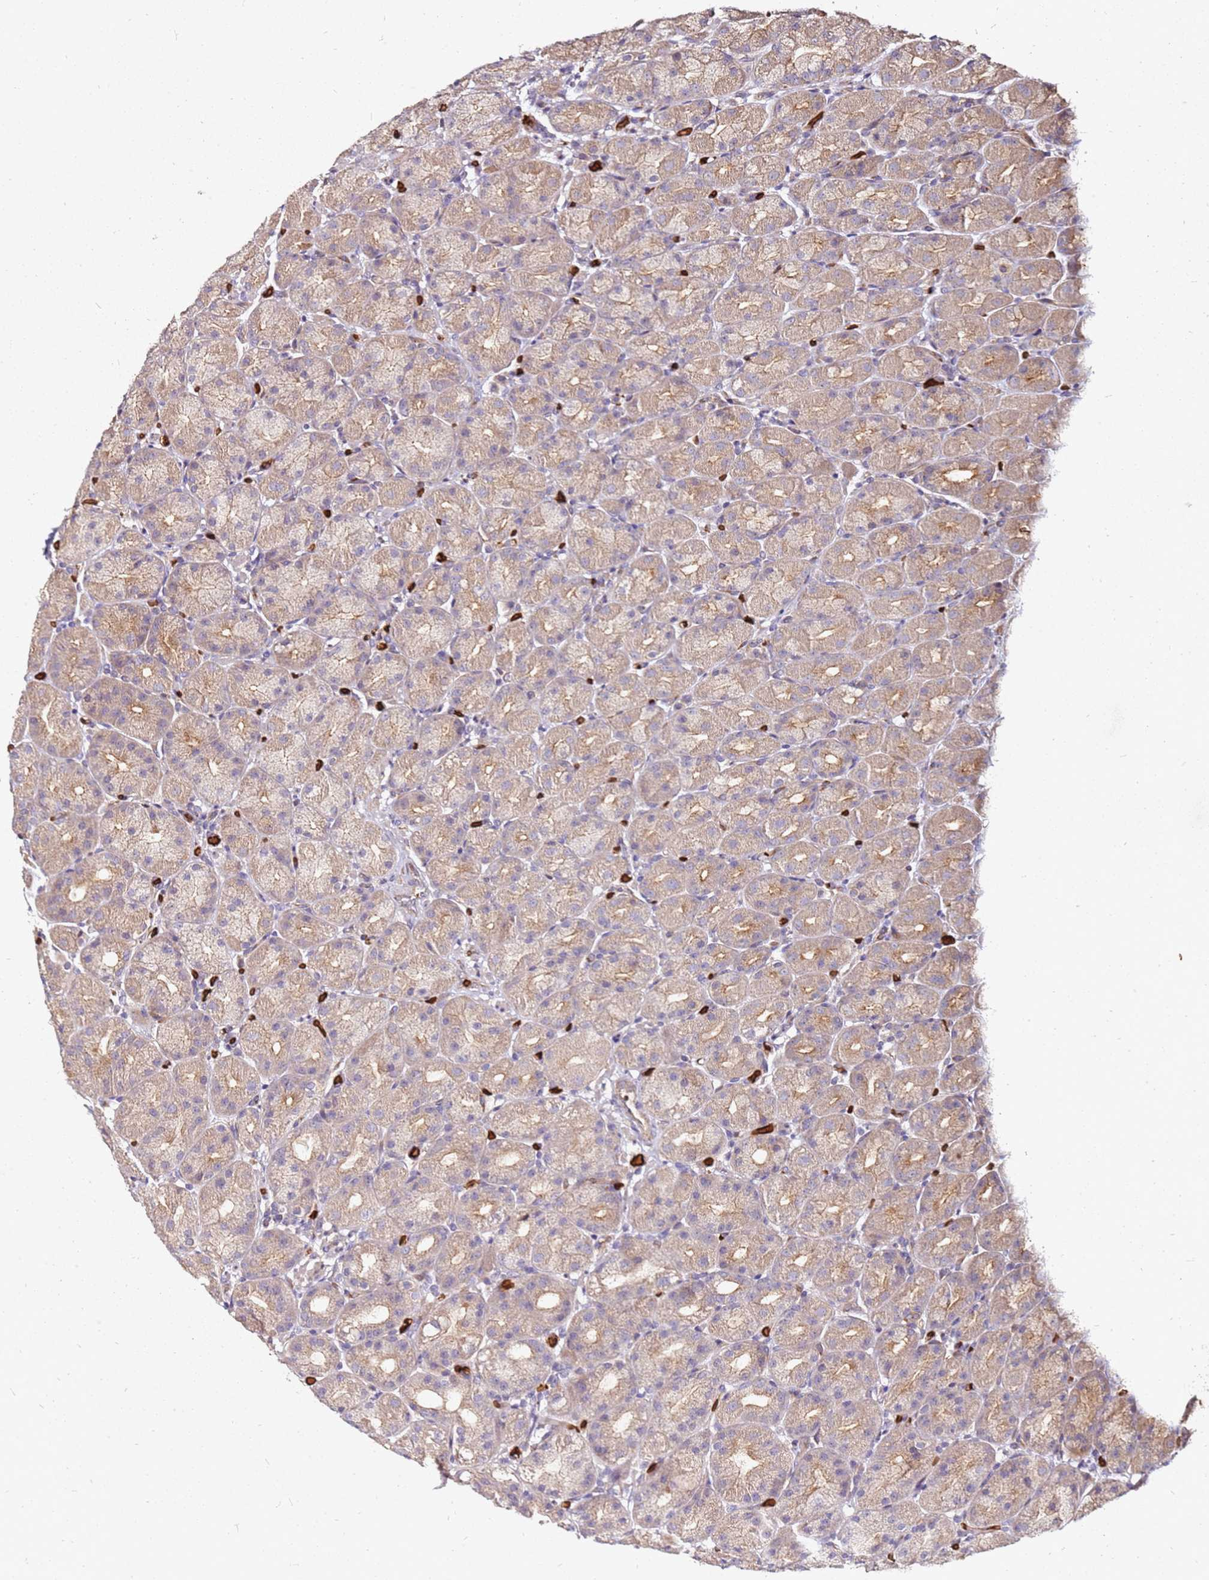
{"staining": {"intensity": "weak", "quantity": ">75%", "location": "cytoplasmic/membranous"}, "tissue": "stomach", "cell_type": "Glandular cells", "image_type": "normal", "snomed": [{"axis": "morphology", "description": "Normal tissue, NOS"}, {"axis": "topography", "description": "Stomach, upper"}, {"axis": "topography", "description": "Stomach"}], "caption": "Protein staining exhibits weak cytoplasmic/membranous positivity in about >75% of glandular cells in unremarkable stomach.", "gene": "RNF11", "patient": {"sex": "male", "age": 68}}